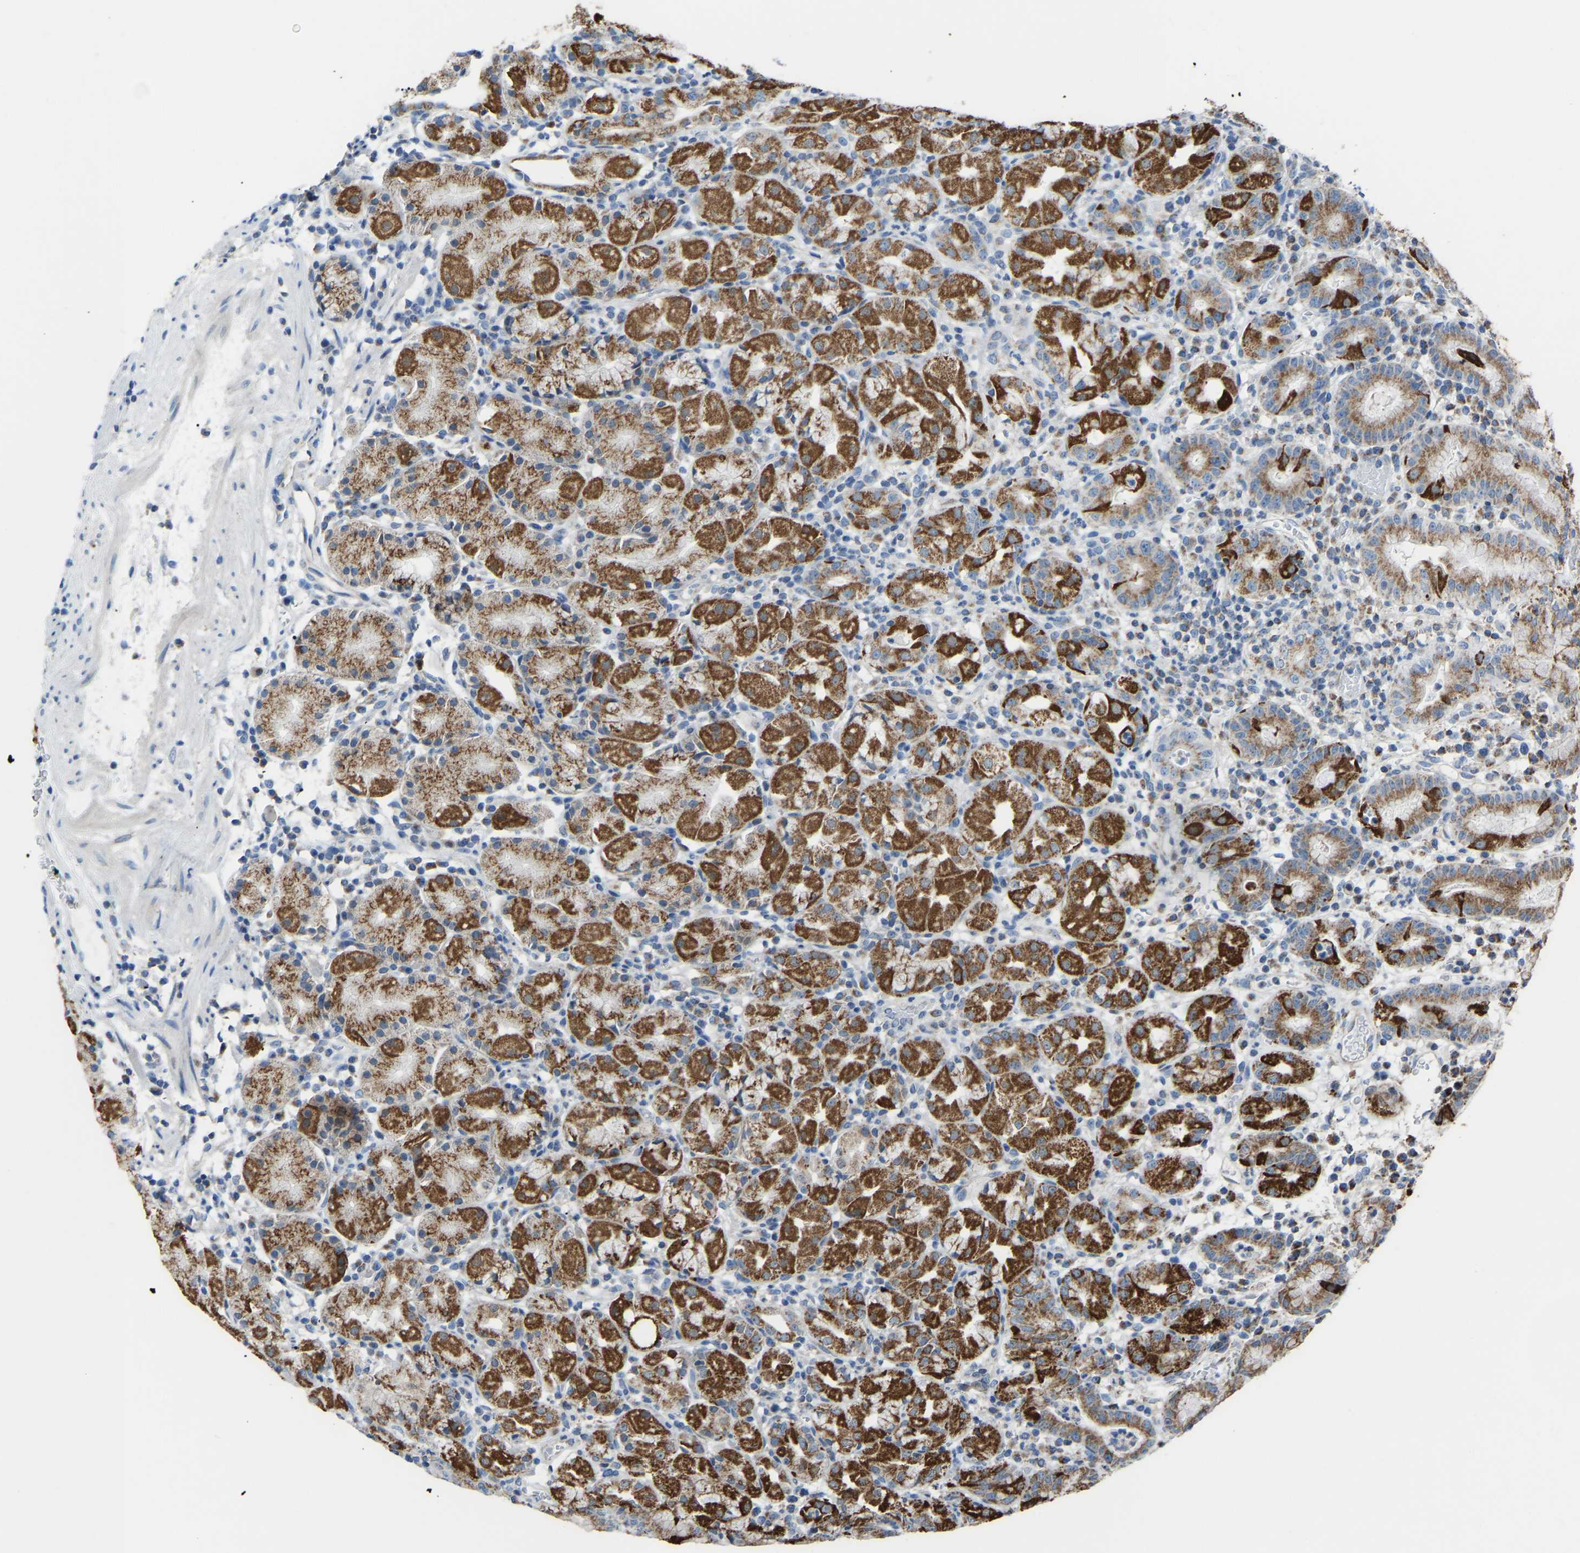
{"staining": {"intensity": "strong", "quantity": ">75%", "location": "cytoplasmic/membranous"}, "tissue": "stomach", "cell_type": "Glandular cells", "image_type": "normal", "snomed": [{"axis": "morphology", "description": "Normal tissue, NOS"}, {"axis": "topography", "description": "Stomach"}, {"axis": "topography", "description": "Stomach, lower"}], "caption": "Immunohistochemical staining of unremarkable human stomach shows >75% levels of strong cytoplasmic/membranous protein expression in about >75% of glandular cells. Using DAB (brown) and hematoxylin (blue) stains, captured at high magnification using brightfield microscopy.", "gene": "CANT1", "patient": {"sex": "female", "age": 75}}